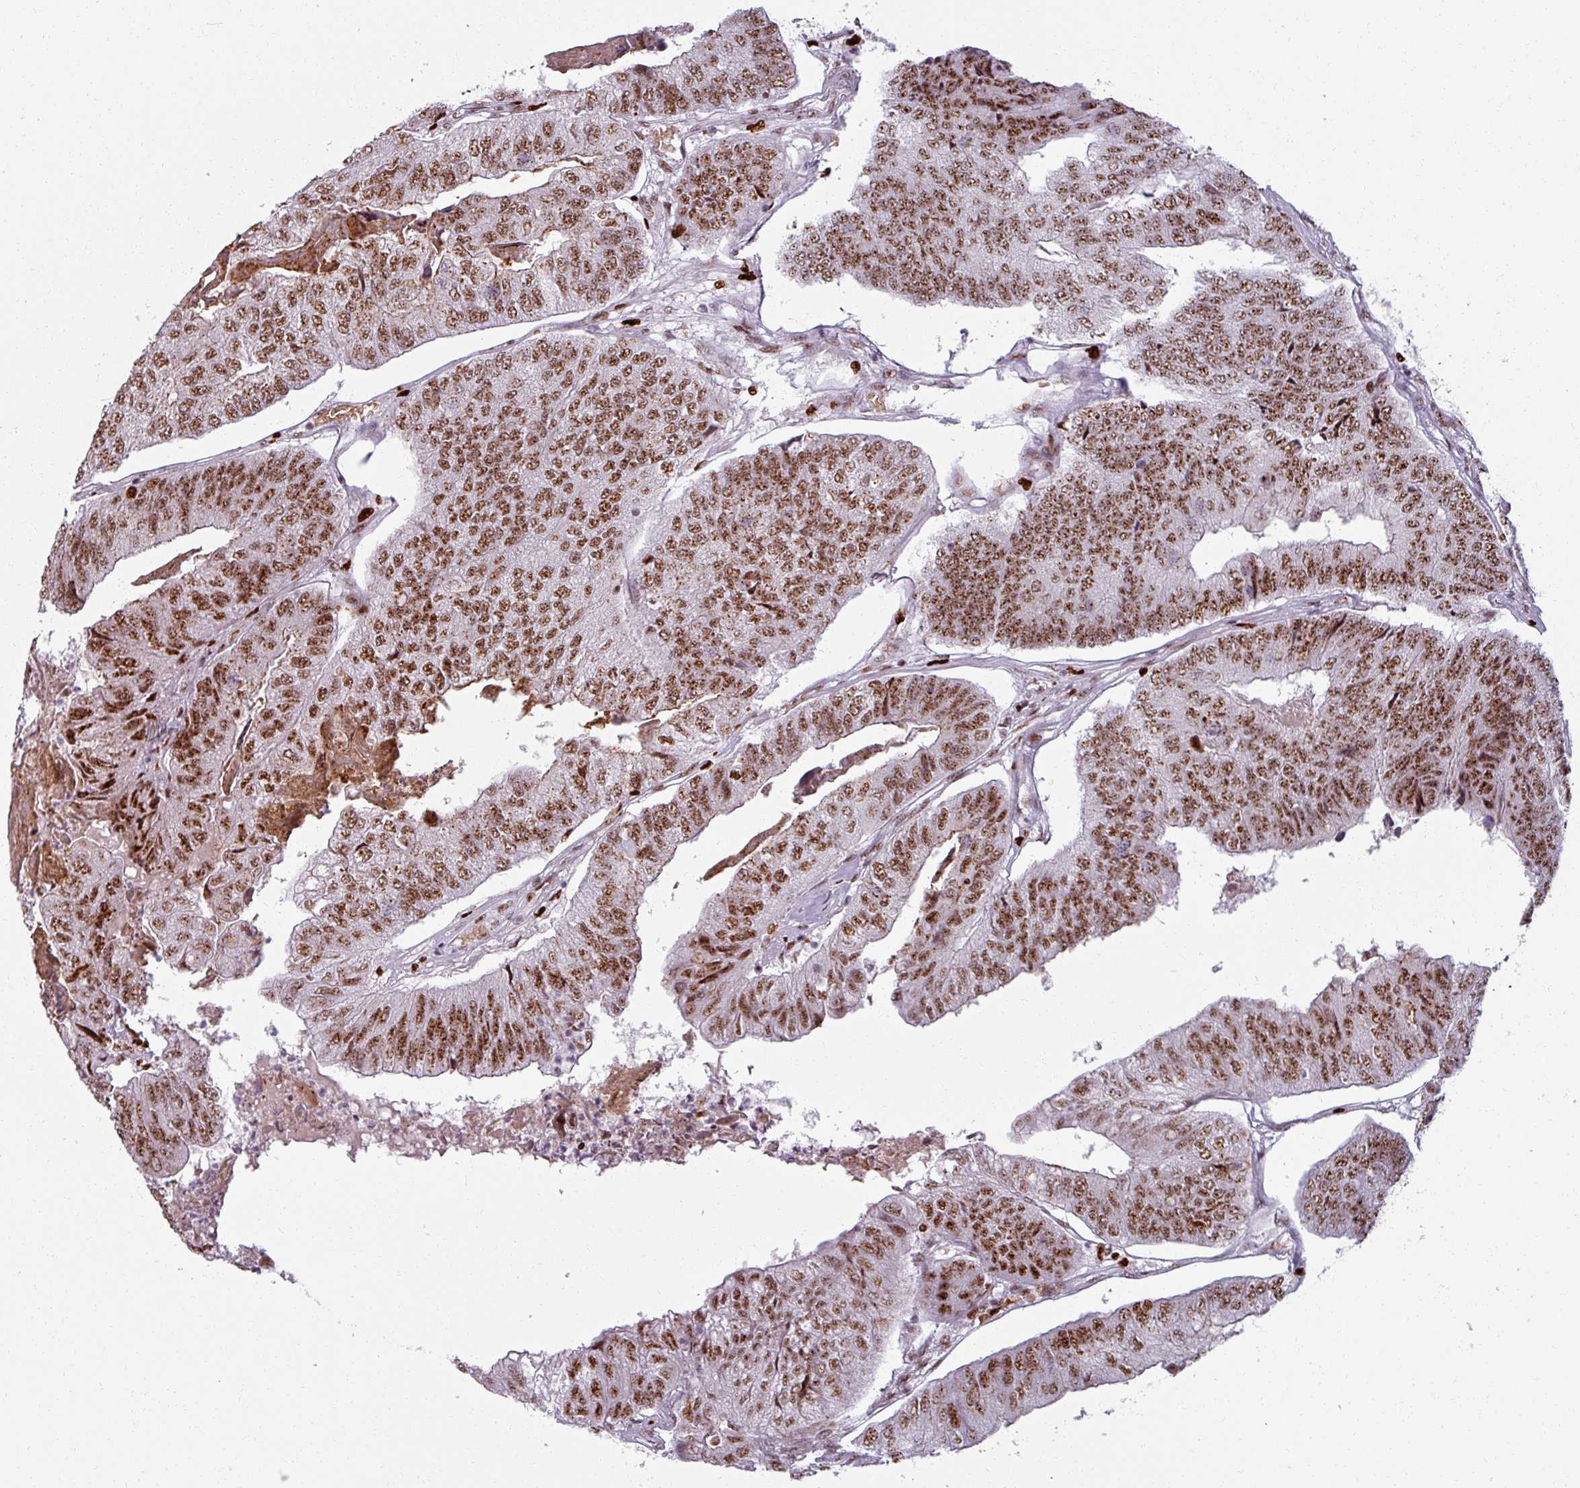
{"staining": {"intensity": "moderate", "quantity": ">75%", "location": "nuclear"}, "tissue": "colorectal cancer", "cell_type": "Tumor cells", "image_type": "cancer", "snomed": [{"axis": "morphology", "description": "Adenocarcinoma, NOS"}, {"axis": "topography", "description": "Colon"}], "caption": "Protein expression analysis of human colorectal adenocarcinoma reveals moderate nuclear expression in approximately >75% of tumor cells. (DAB IHC, brown staining for protein, blue staining for nuclei).", "gene": "NCOR1", "patient": {"sex": "female", "age": 67}}